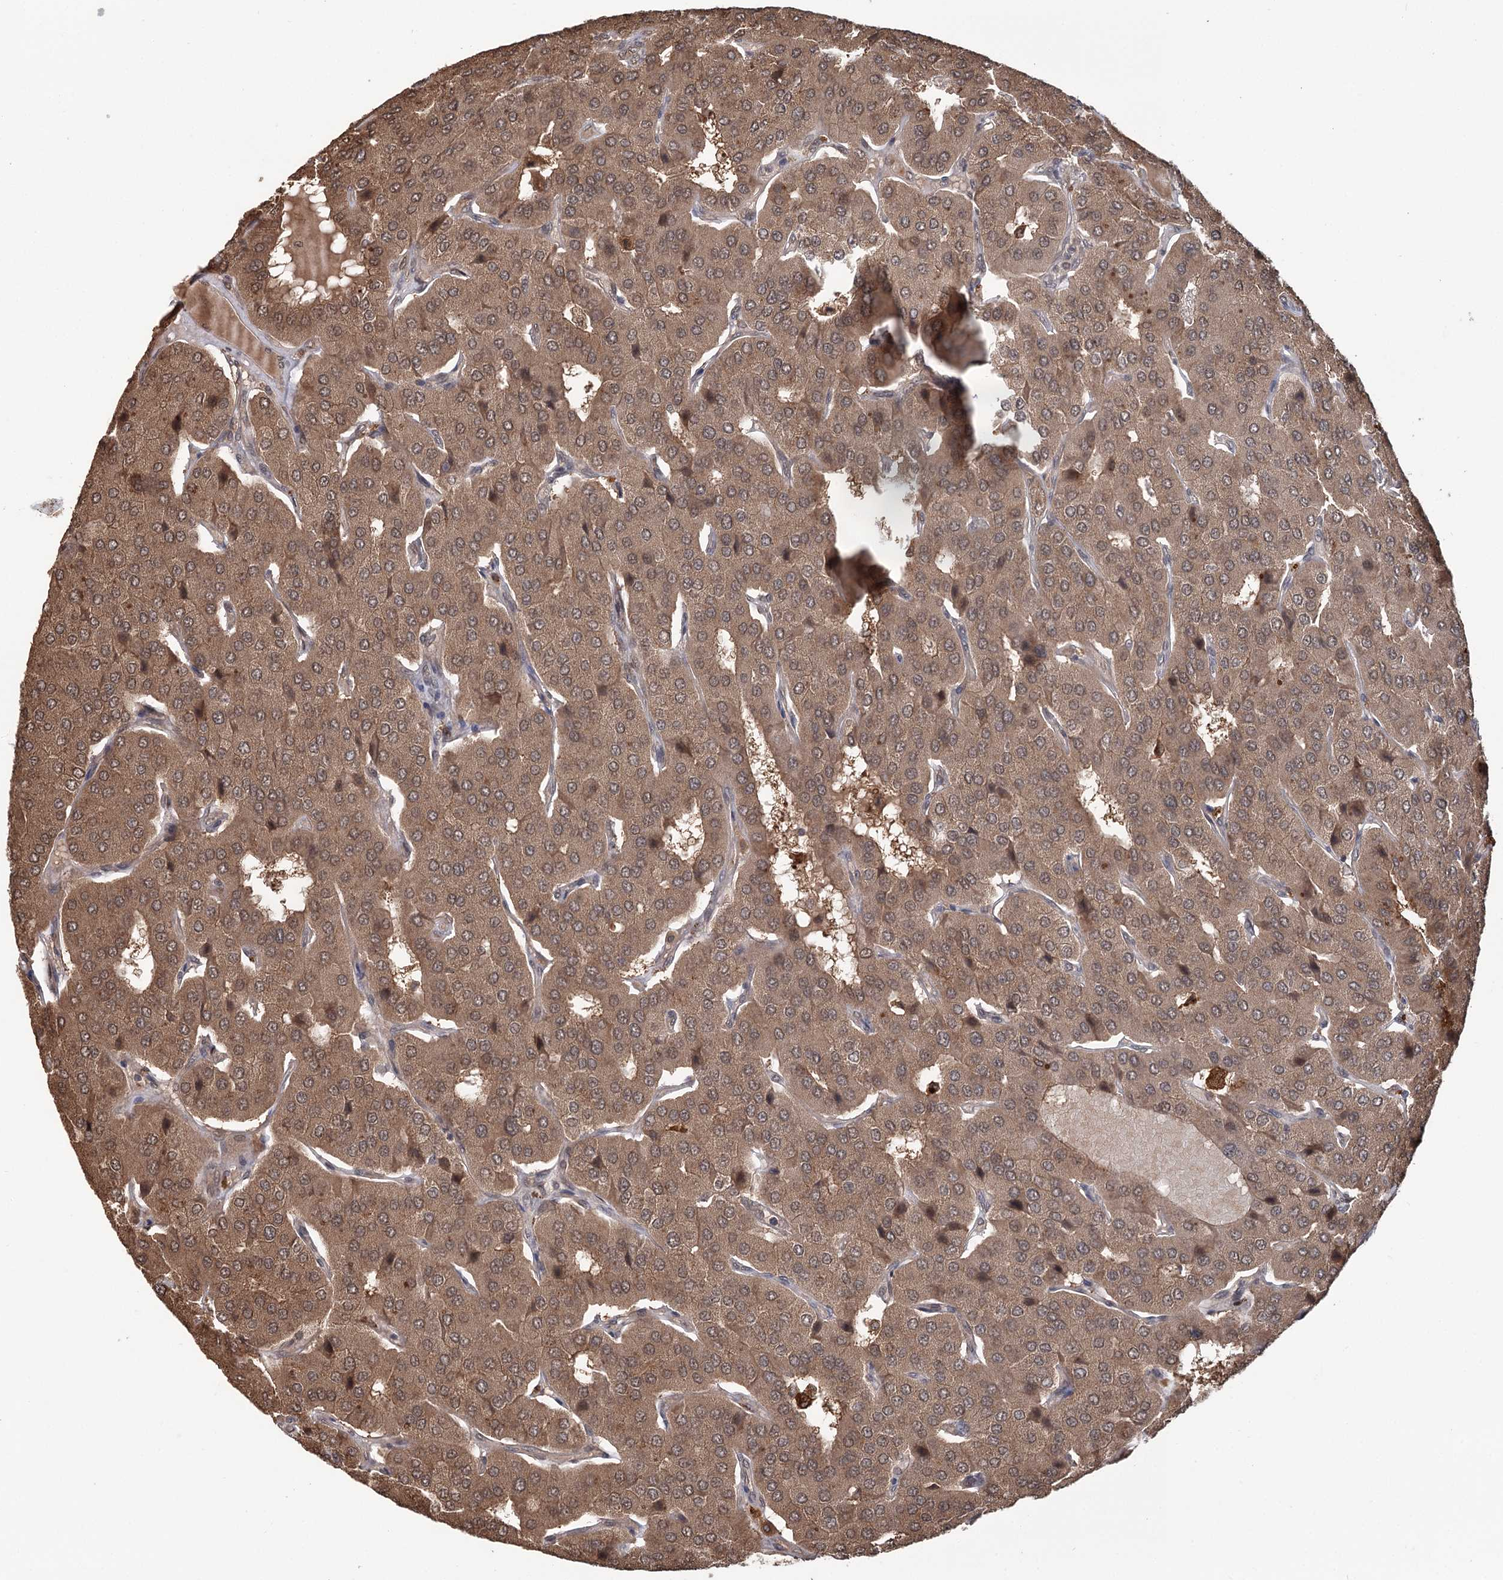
{"staining": {"intensity": "weak", "quantity": ">75%", "location": "cytoplasmic/membranous"}, "tissue": "parathyroid gland", "cell_type": "Glandular cells", "image_type": "normal", "snomed": [{"axis": "morphology", "description": "Normal tissue, NOS"}, {"axis": "morphology", "description": "Adenoma, NOS"}, {"axis": "topography", "description": "Parathyroid gland"}], "caption": "Parathyroid gland stained for a protein demonstrates weak cytoplasmic/membranous positivity in glandular cells.", "gene": "N6AMT1", "patient": {"sex": "female", "age": 86}}